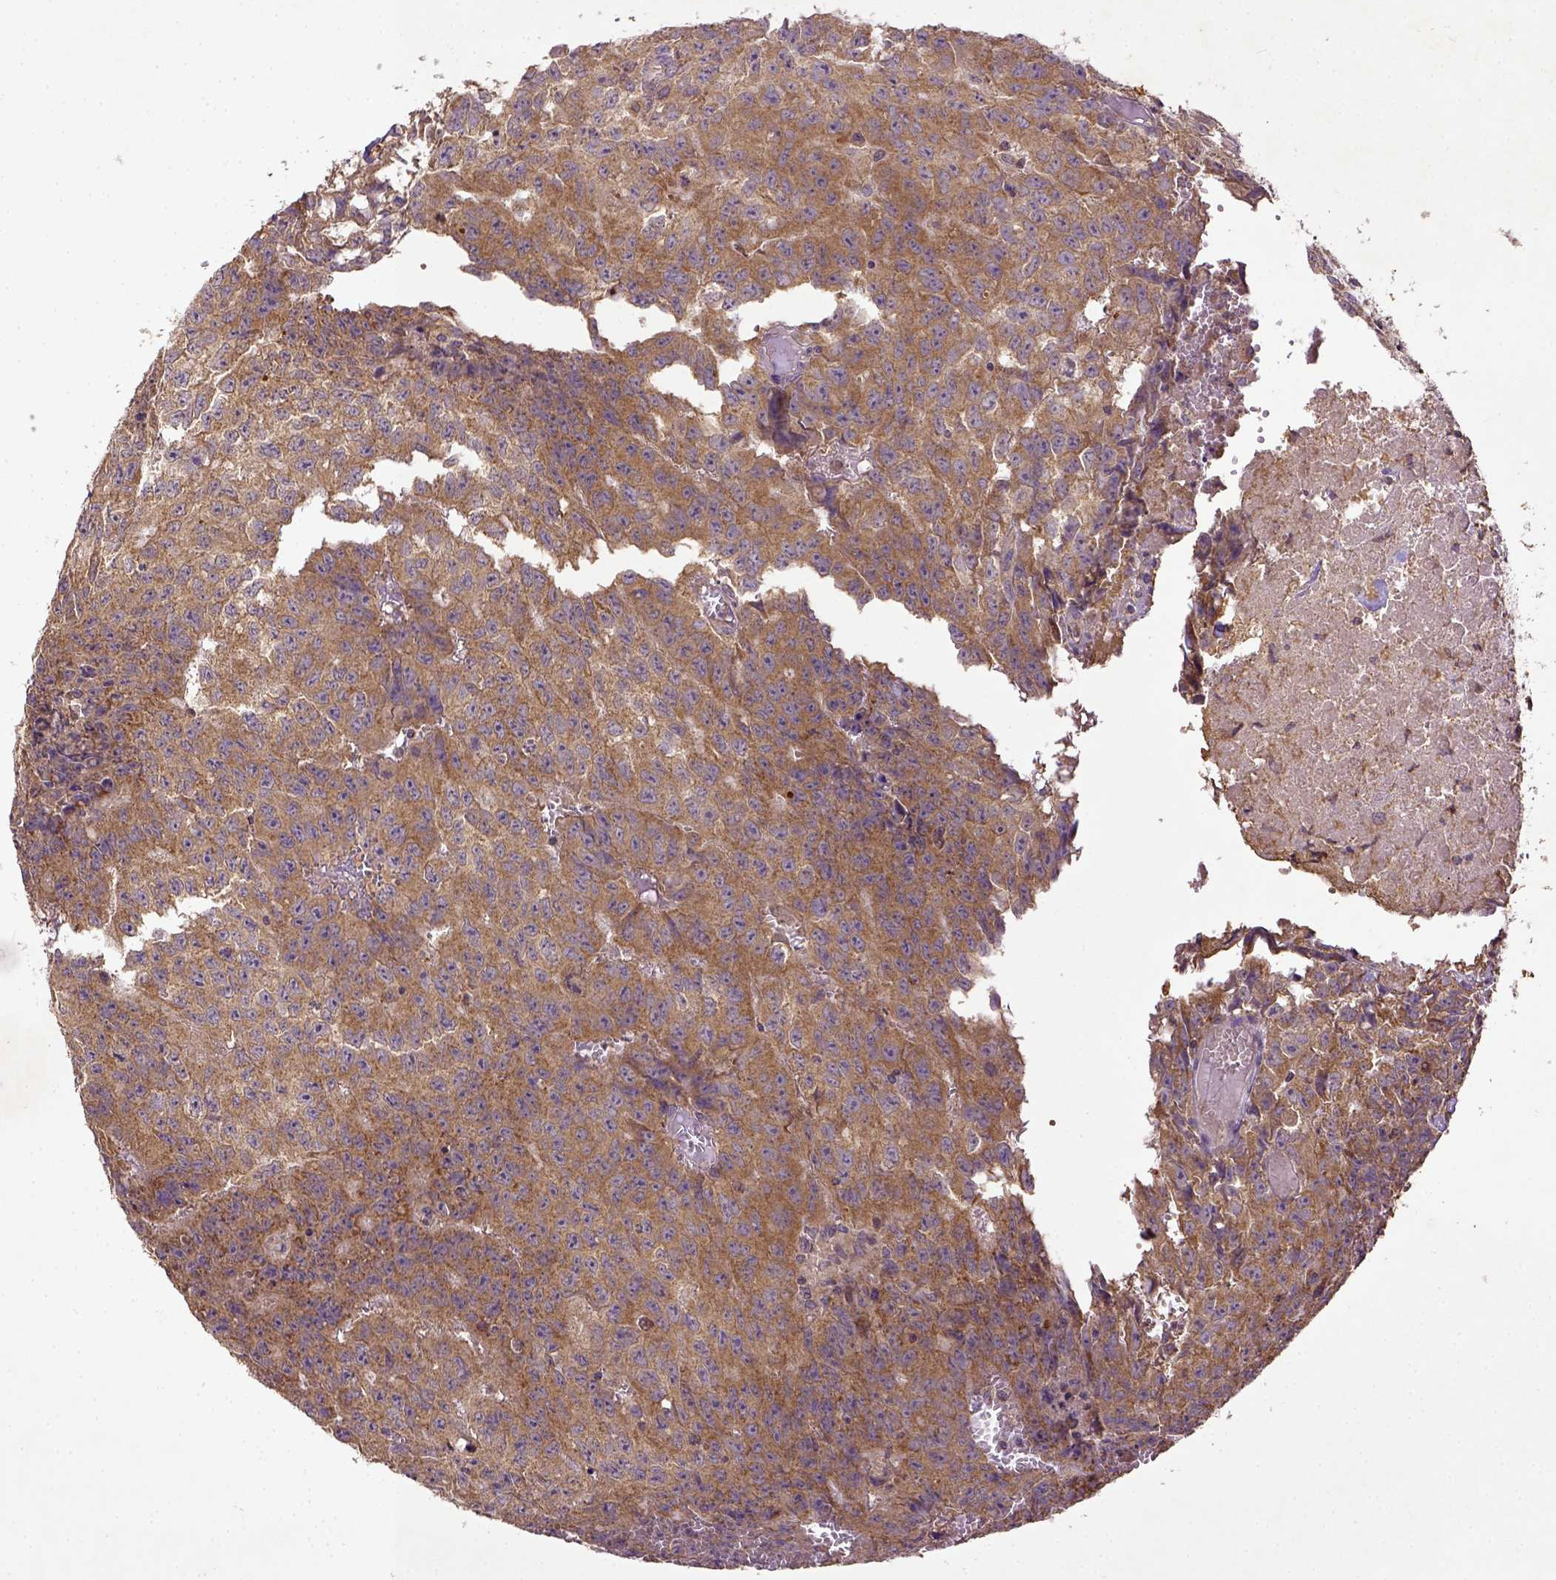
{"staining": {"intensity": "moderate", "quantity": ">75%", "location": "cytoplasmic/membranous"}, "tissue": "testis cancer", "cell_type": "Tumor cells", "image_type": "cancer", "snomed": [{"axis": "morphology", "description": "Carcinoma, Embryonal, NOS"}, {"axis": "morphology", "description": "Teratoma, malignant, NOS"}, {"axis": "topography", "description": "Testis"}], "caption": "High-magnification brightfield microscopy of testis cancer stained with DAB (brown) and counterstained with hematoxylin (blue). tumor cells exhibit moderate cytoplasmic/membranous expression is appreciated in approximately>75% of cells.", "gene": "MT-CO1", "patient": {"sex": "male", "age": 24}}